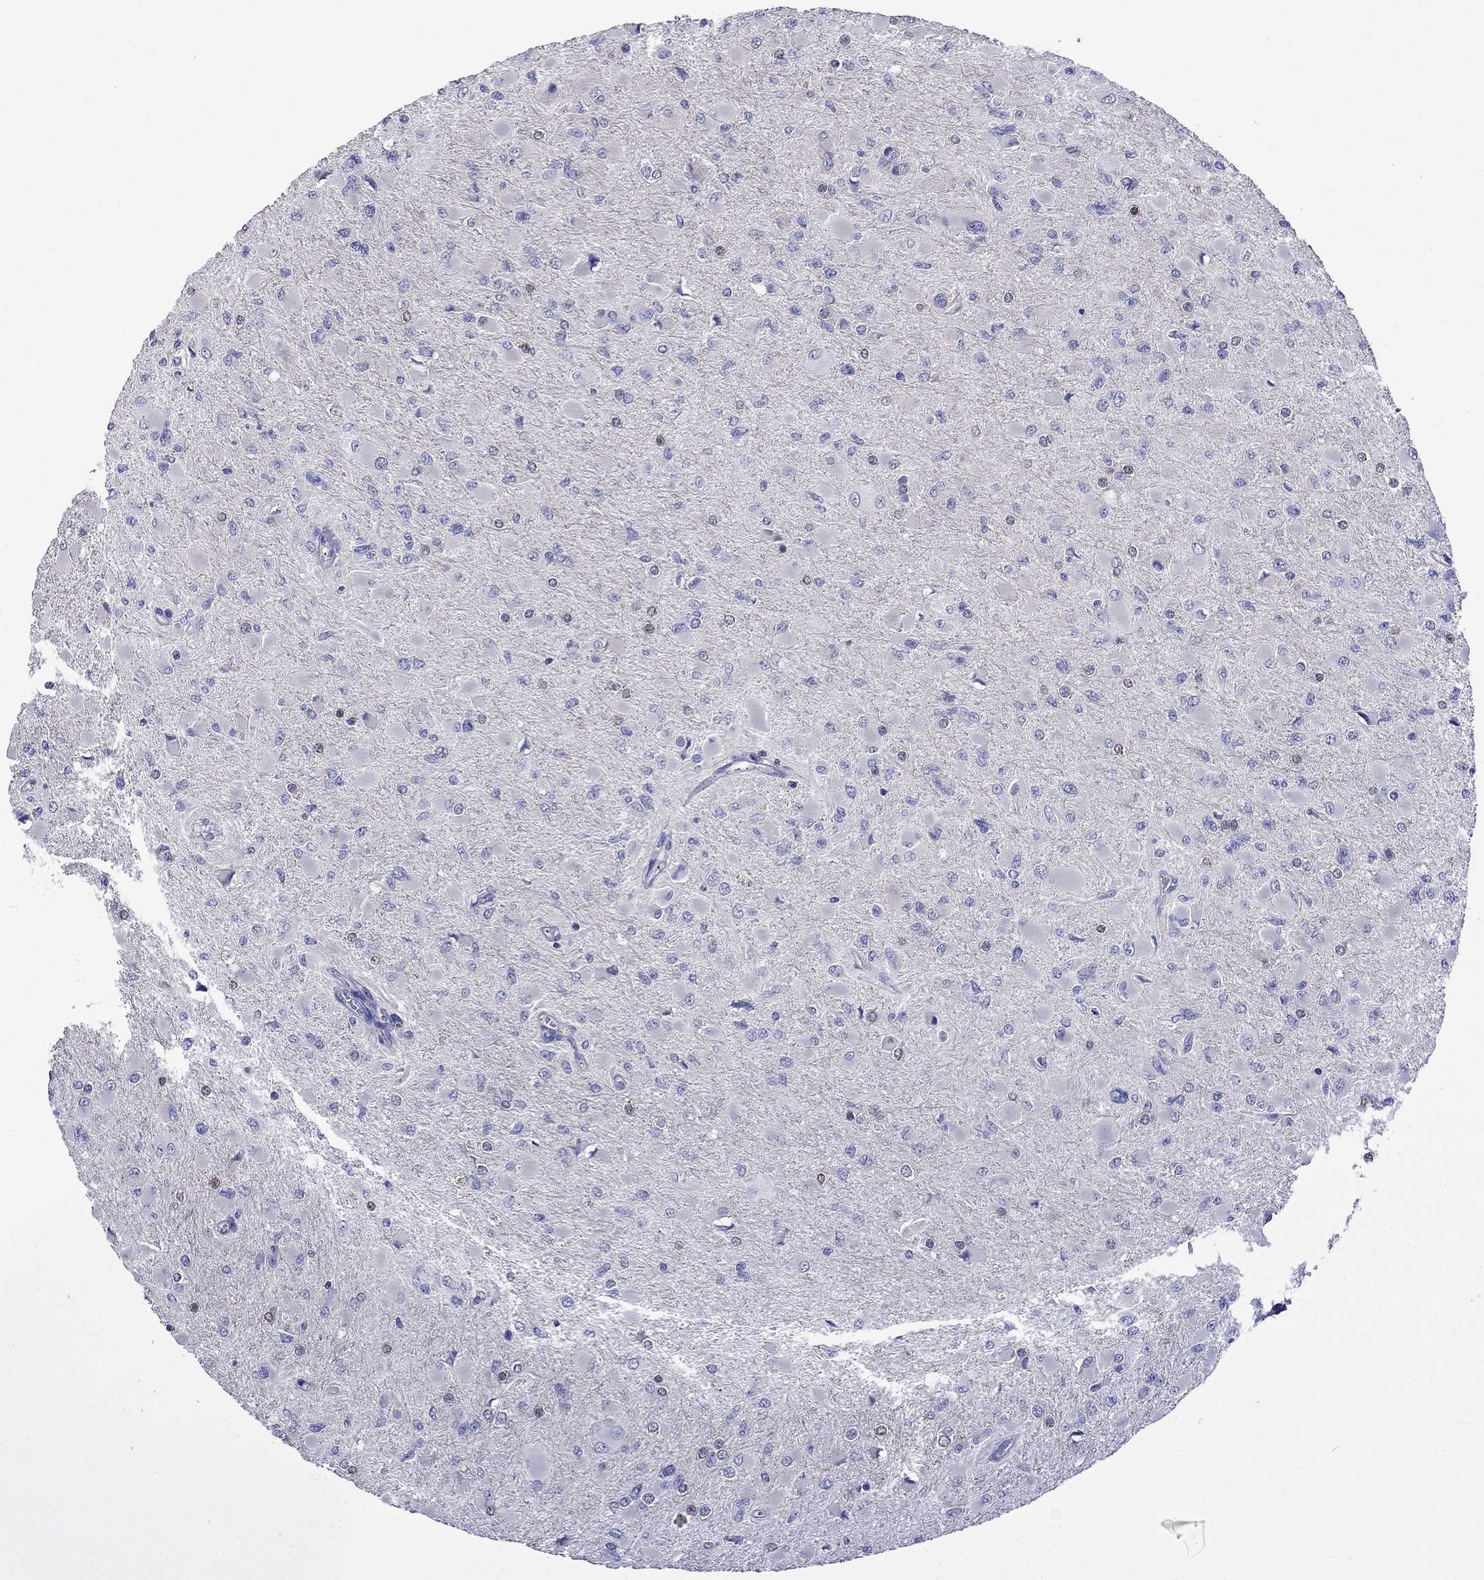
{"staining": {"intensity": "negative", "quantity": "none", "location": "none"}, "tissue": "glioma", "cell_type": "Tumor cells", "image_type": "cancer", "snomed": [{"axis": "morphology", "description": "Glioma, malignant, High grade"}, {"axis": "topography", "description": "Cerebral cortex"}], "caption": "DAB (3,3'-diaminobenzidine) immunohistochemical staining of human malignant high-grade glioma displays no significant staining in tumor cells.", "gene": "STAR", "patient": {"sex": "female", "age": 36}}